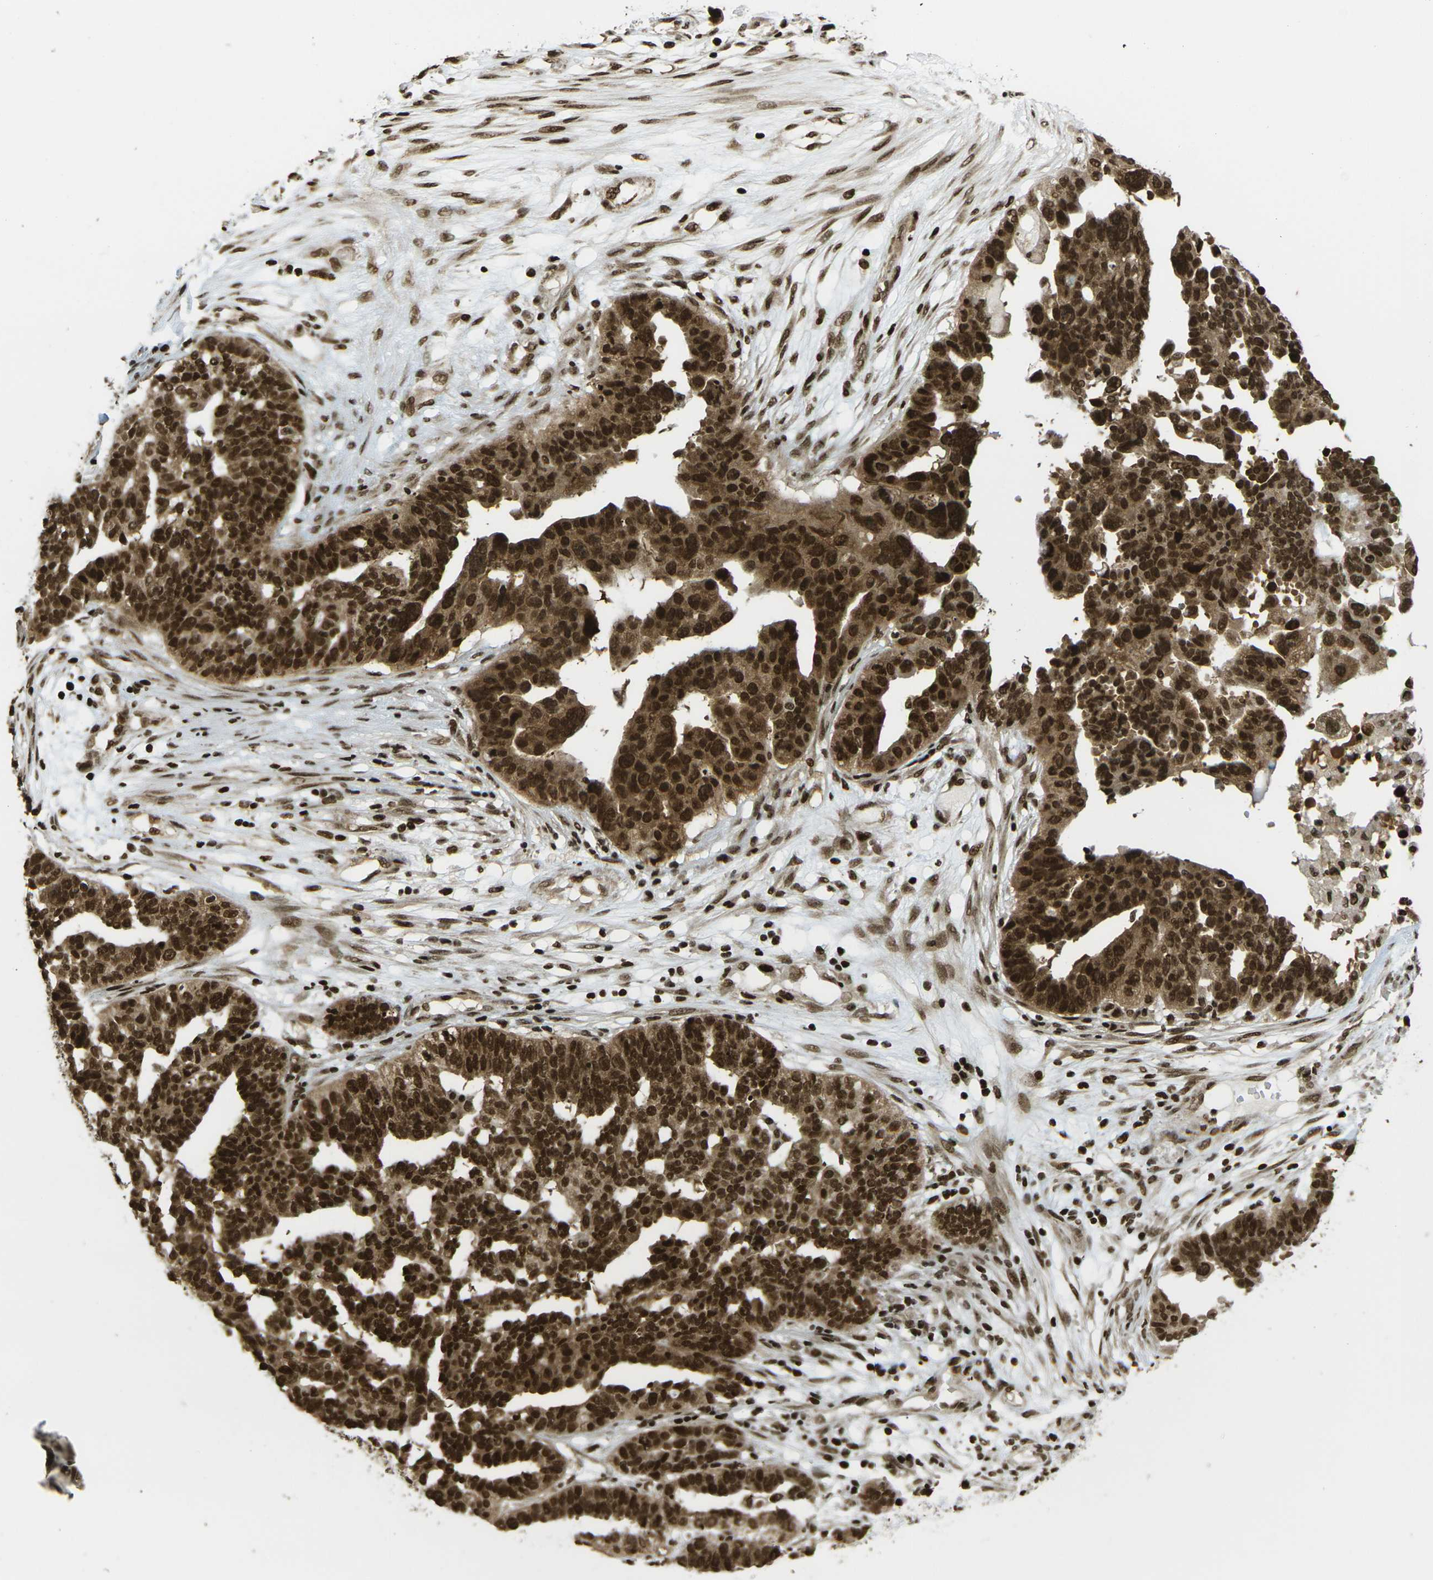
{"staining": {"intensity": "strong", "quantity": ">75%", "location": "cytoplasmic/membranous,nuclear"}, "tissue": "ovarian cancer", "cell_type": "Tumor cells", "image_type": "cancer", "snomed": [{"axis": "morphology", "description": "Cystadenocarcinoma, serous, NOS"}, {"axis": "topography", "description": "Ovary"}], "caption": "Tumor cells display high levels of strong cytoplasmic/membranous and nuclear expression in approximately >75% of cells in human ovarian cancer.", "gene": "RUVBL2", "patient": {"sex": "female", "age": 59}}